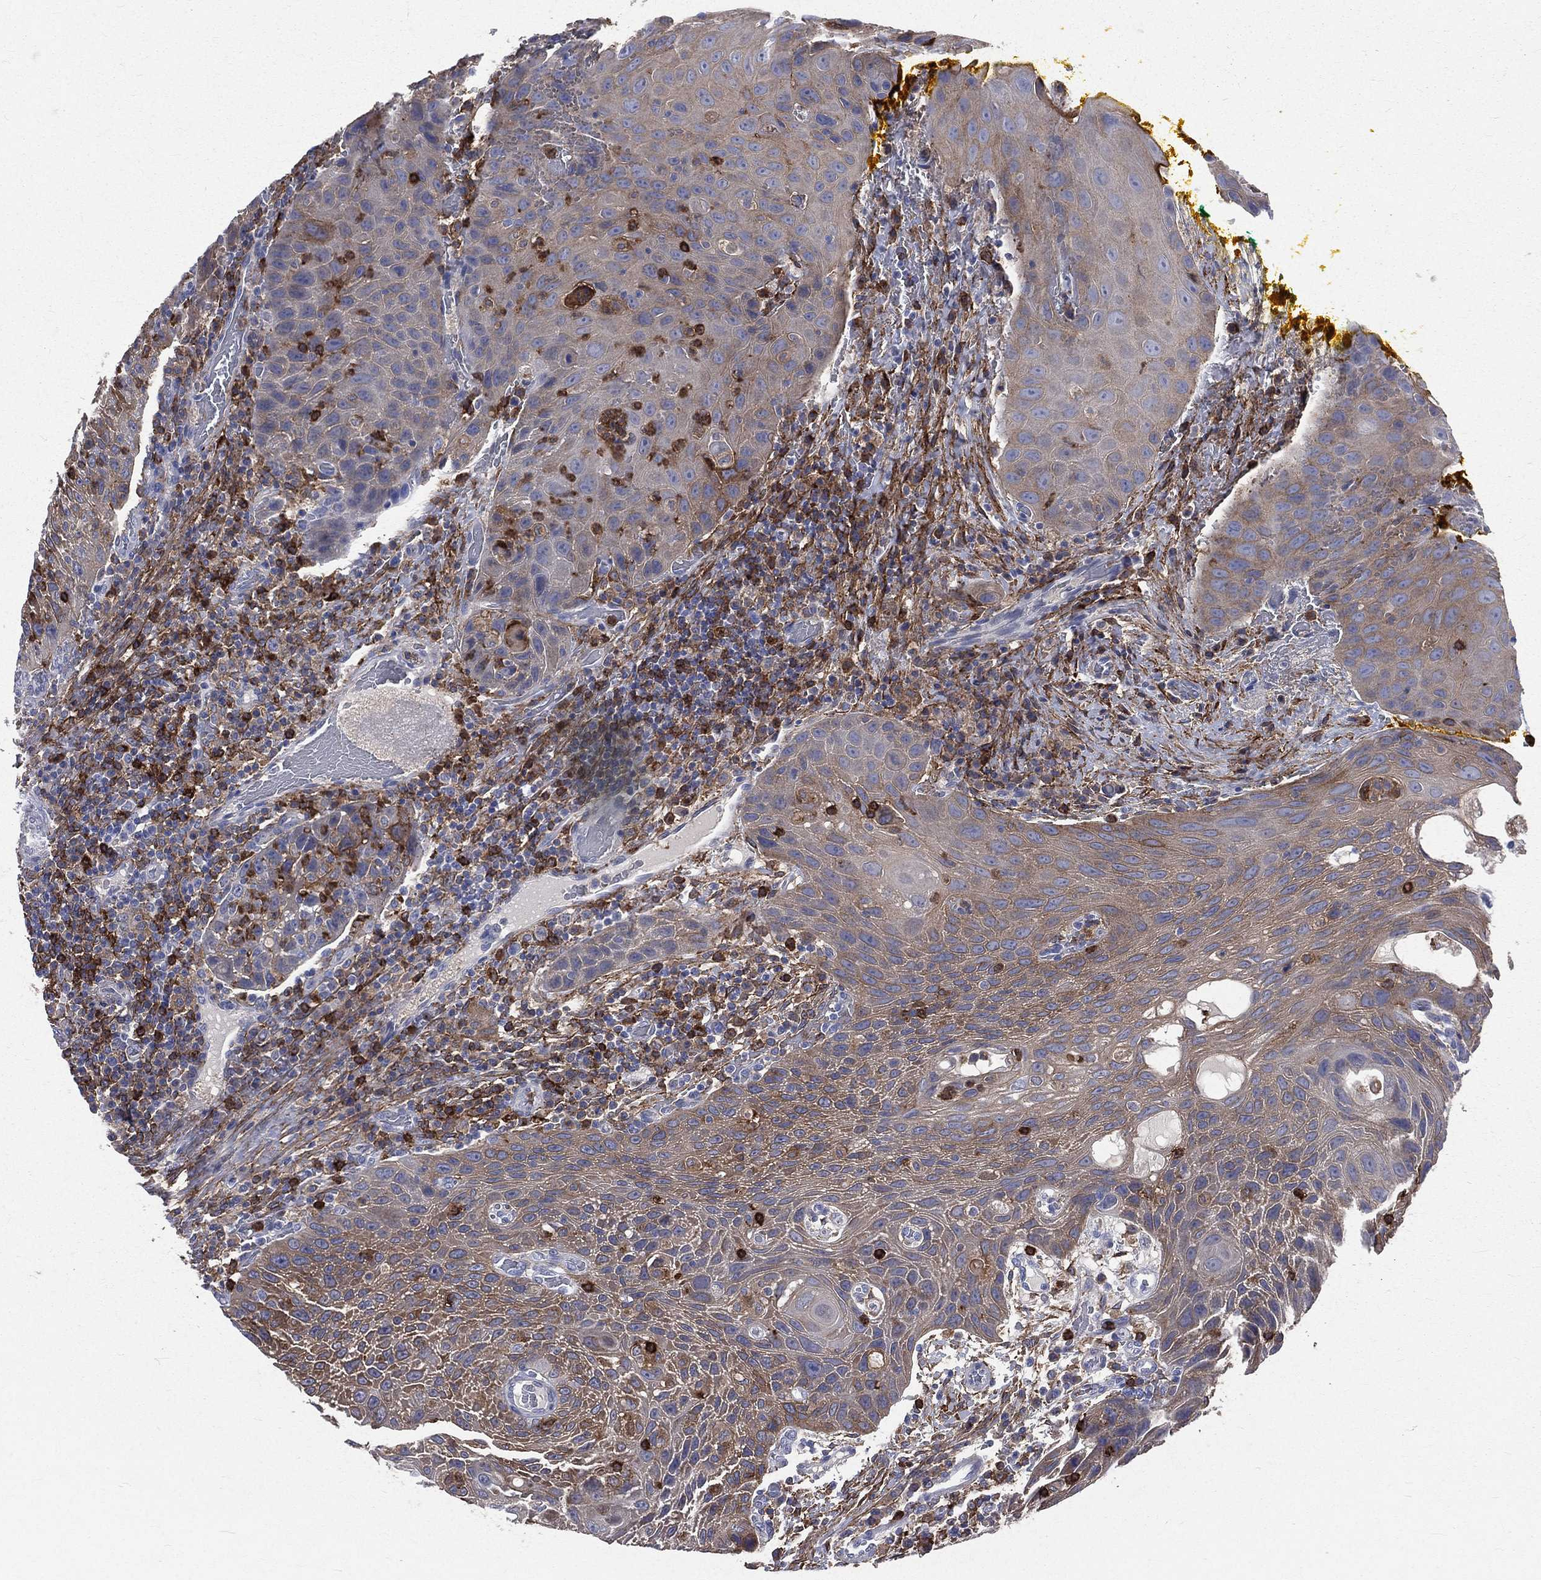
{"staining": {"intensity": "weak", "quantity": "25%-75%", "location": "cytoplasmic/membranous"}, "tissue": "head and neck cancer", "cell_type": "Tumor cells", "image_type": "cancer", "snomed": [{"axis": "morphology", "description": "Squamous cell carcinoma, NOS"}, {"axis": "topography", "description": "Head-Neck"}], "caption": "Brown immunohistochemical staining in human head and neck squamous cell carcinoma exhibits weak cytoplasmic/membranous positivity in about 25%-75% of tumor cells.", "gene": "BASP1", "patient": {"sex": "male", "age": 69}}